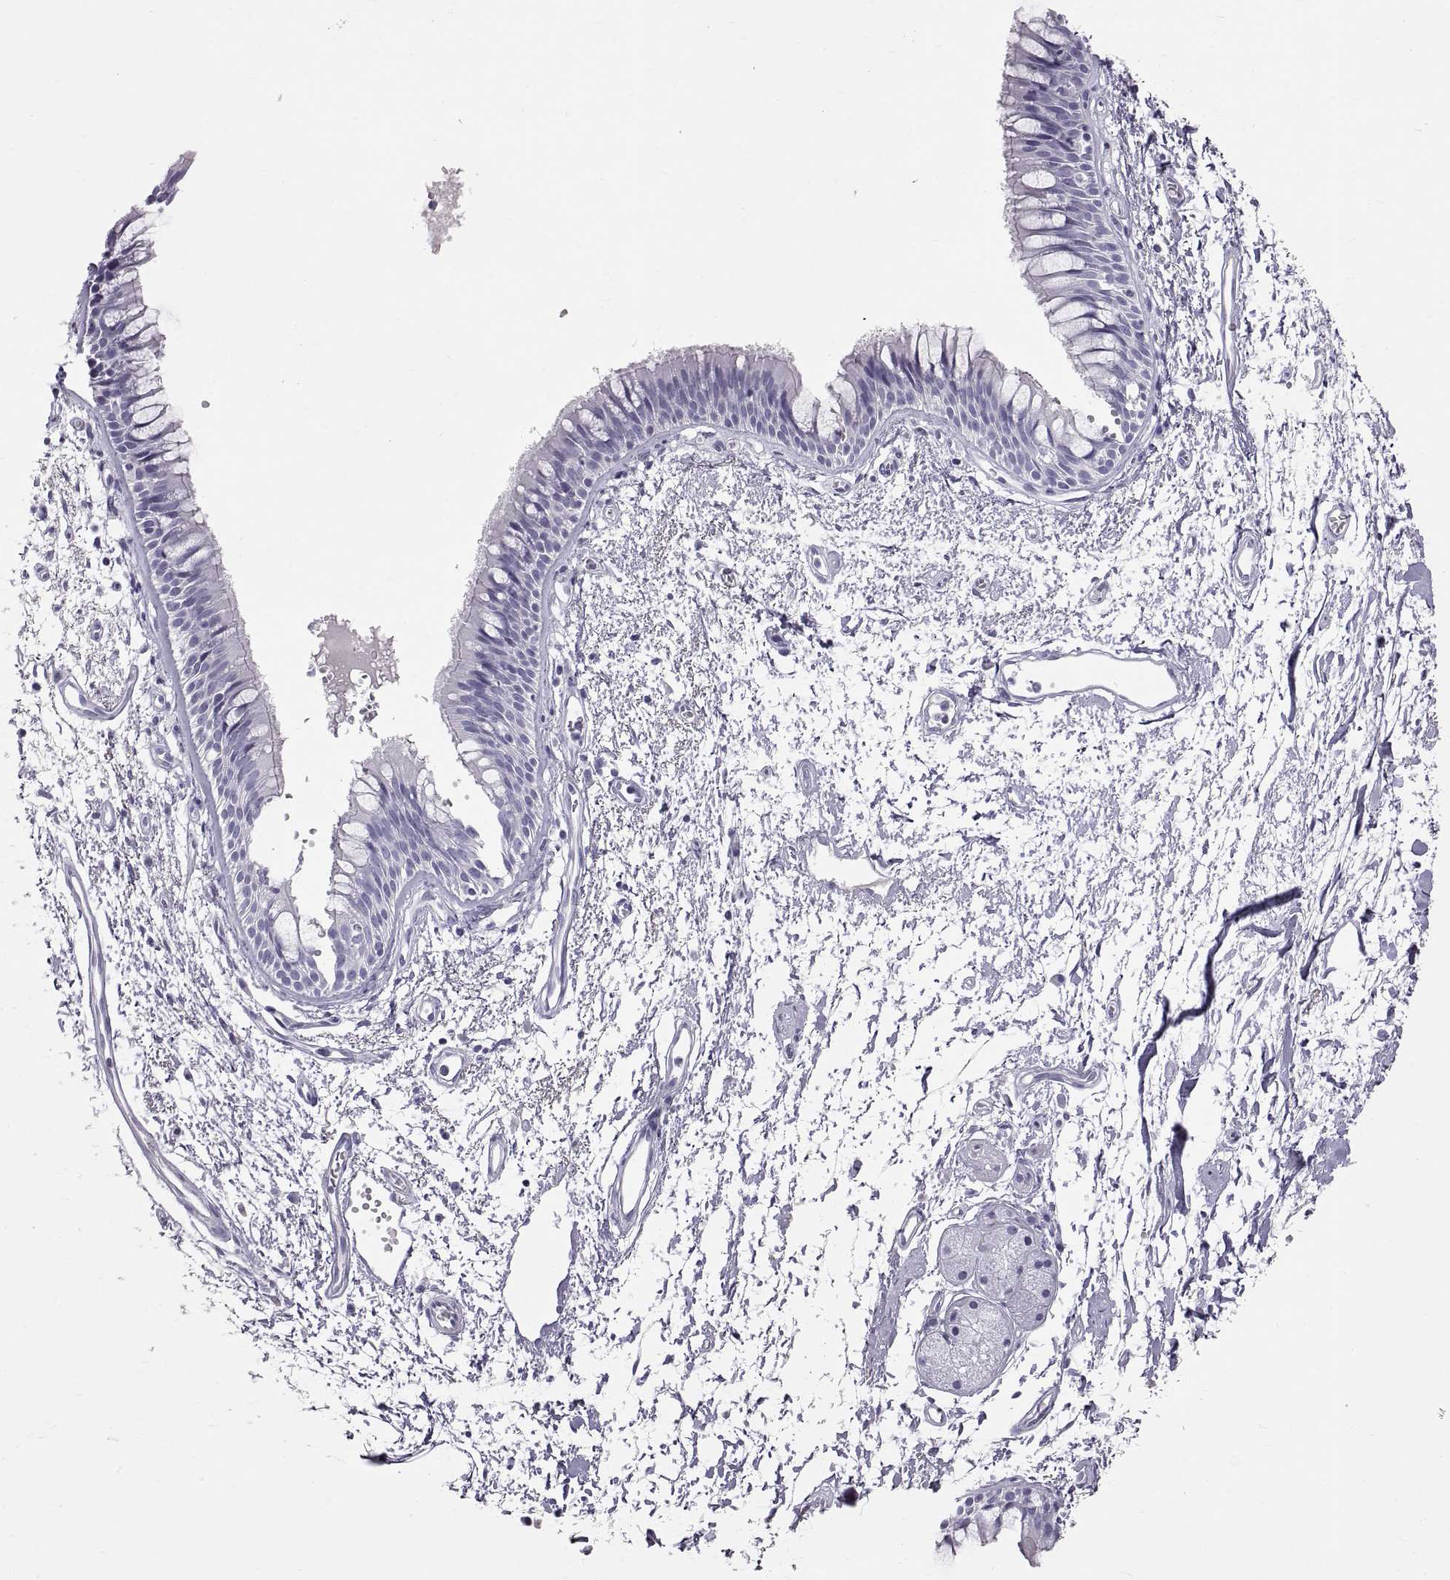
{"staining": {"intensity": "negative", "quantity": "none", "location": "none"}, "tissue": "bronchus", "cell_type": "Respiratory epithelial cells", "image_type": "normal", "snomed": [{"axis": "morphology", "description": "Normal tissue, NOS"}, {"axis": "topography", "description": "Cartilage tissue"}, {"axis": "topography", "description": "Bronchus"}], "caption": "Photomicrograph shows no protein positivity in respiratory epithelial cells of benign bronchus.", "gene": "WFDC8", "patient": {"sex": "male", "age": 66}}